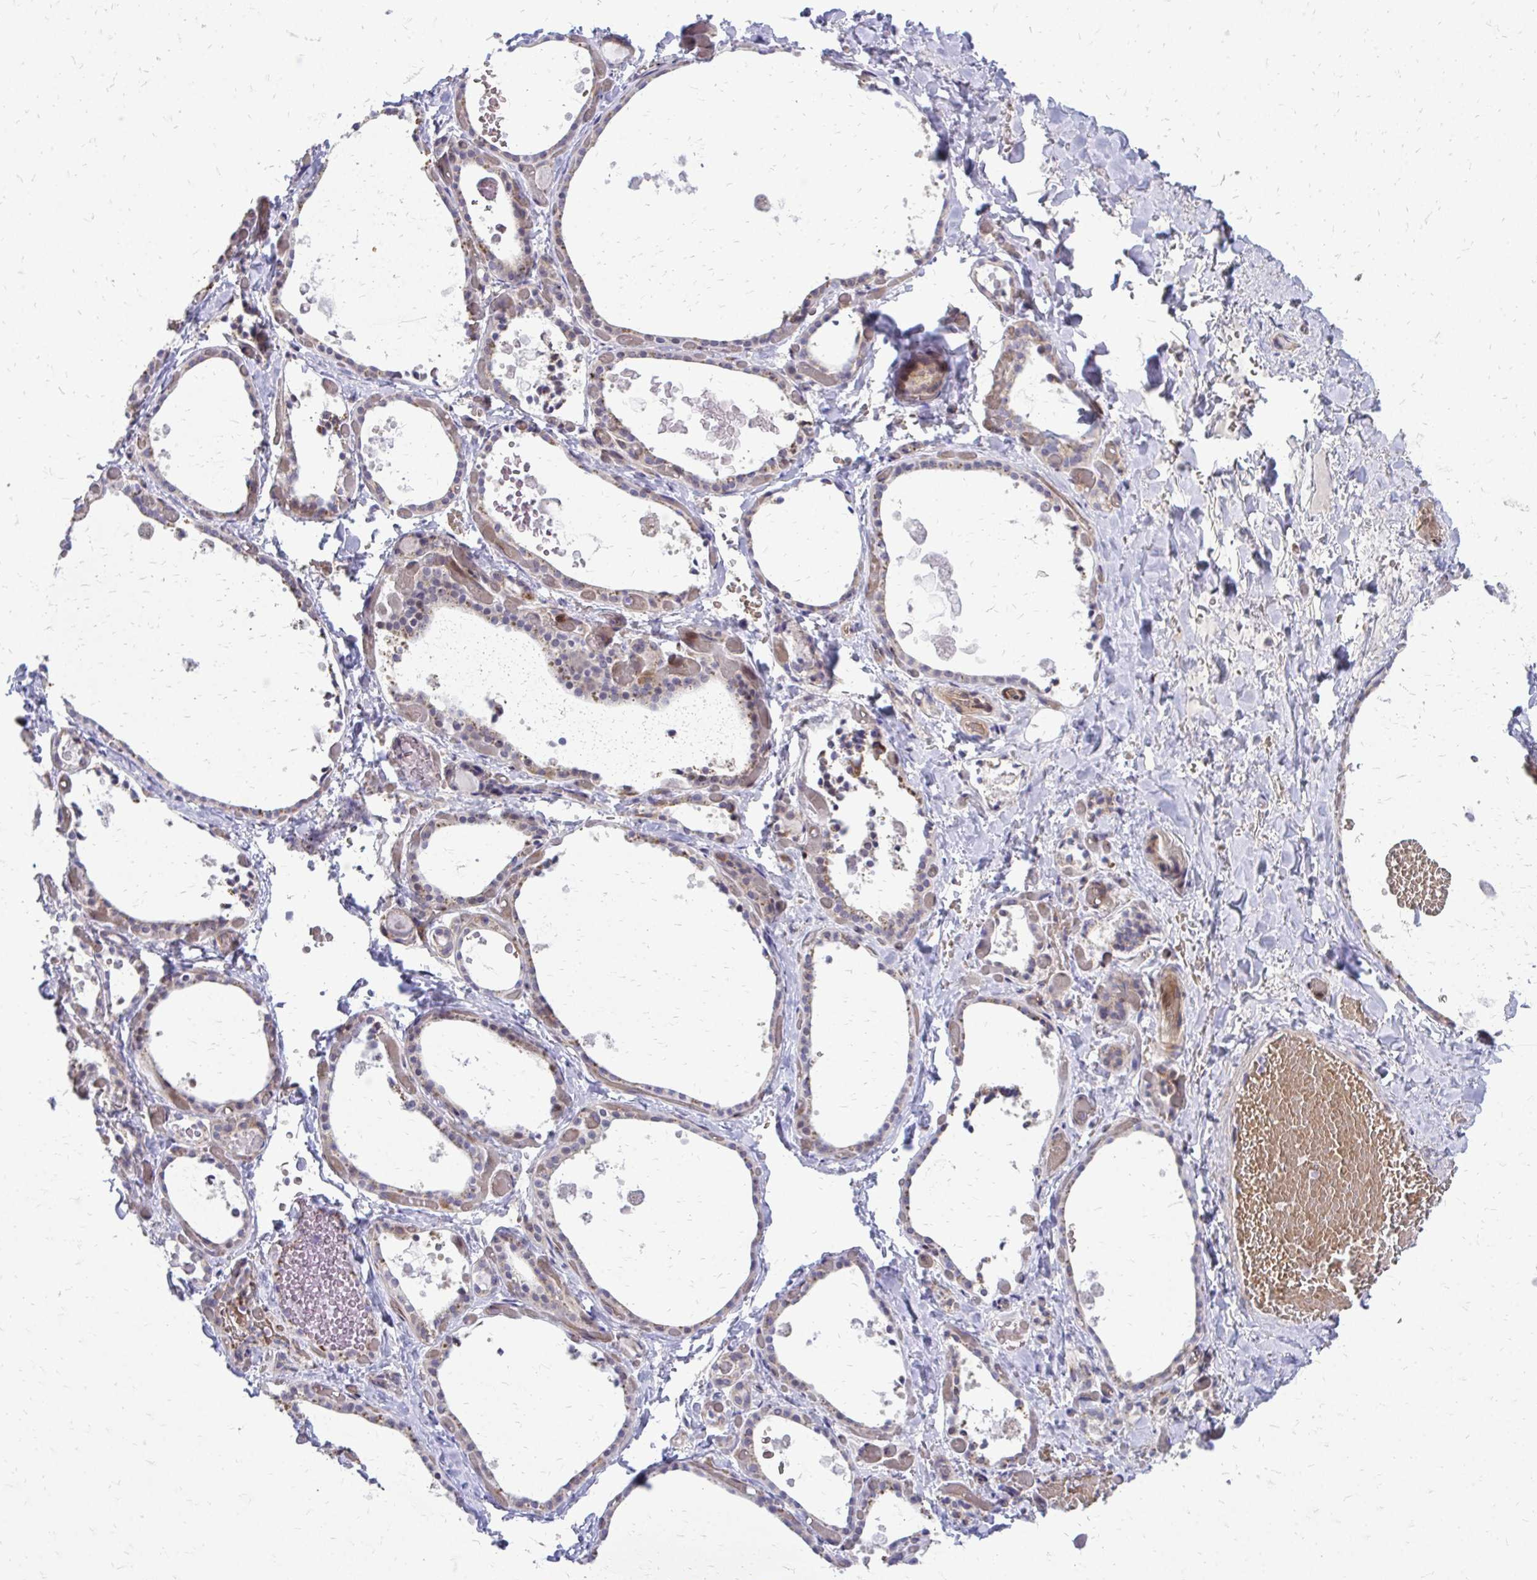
{"staining": {"intensity": "moderate", "quantity": "<25%", "location": "cytoplasmic/membranous,nuclear"}, "tissue": "thyroid gland", "cell_type": "Glandular cells", "image_type": "normal", "snomed": [{"axis": "morphology", "description": "Normal tissue, NOS"}, {"axis": "topography", "description": "Thyroid gland"}], "caption": "Immunohistochemical staining of benign human thyroid gland demonstrates low levels of moderate cytoplasmic/membranous,nuclear staining in about <25% of glandular cells. (Stains: DAB in brown, nuclei in blue, Microscopy: brightfield microscopy at high magnification).", "gene": "PPDPFL", "patient": {"sex": "female", "age": 56}}